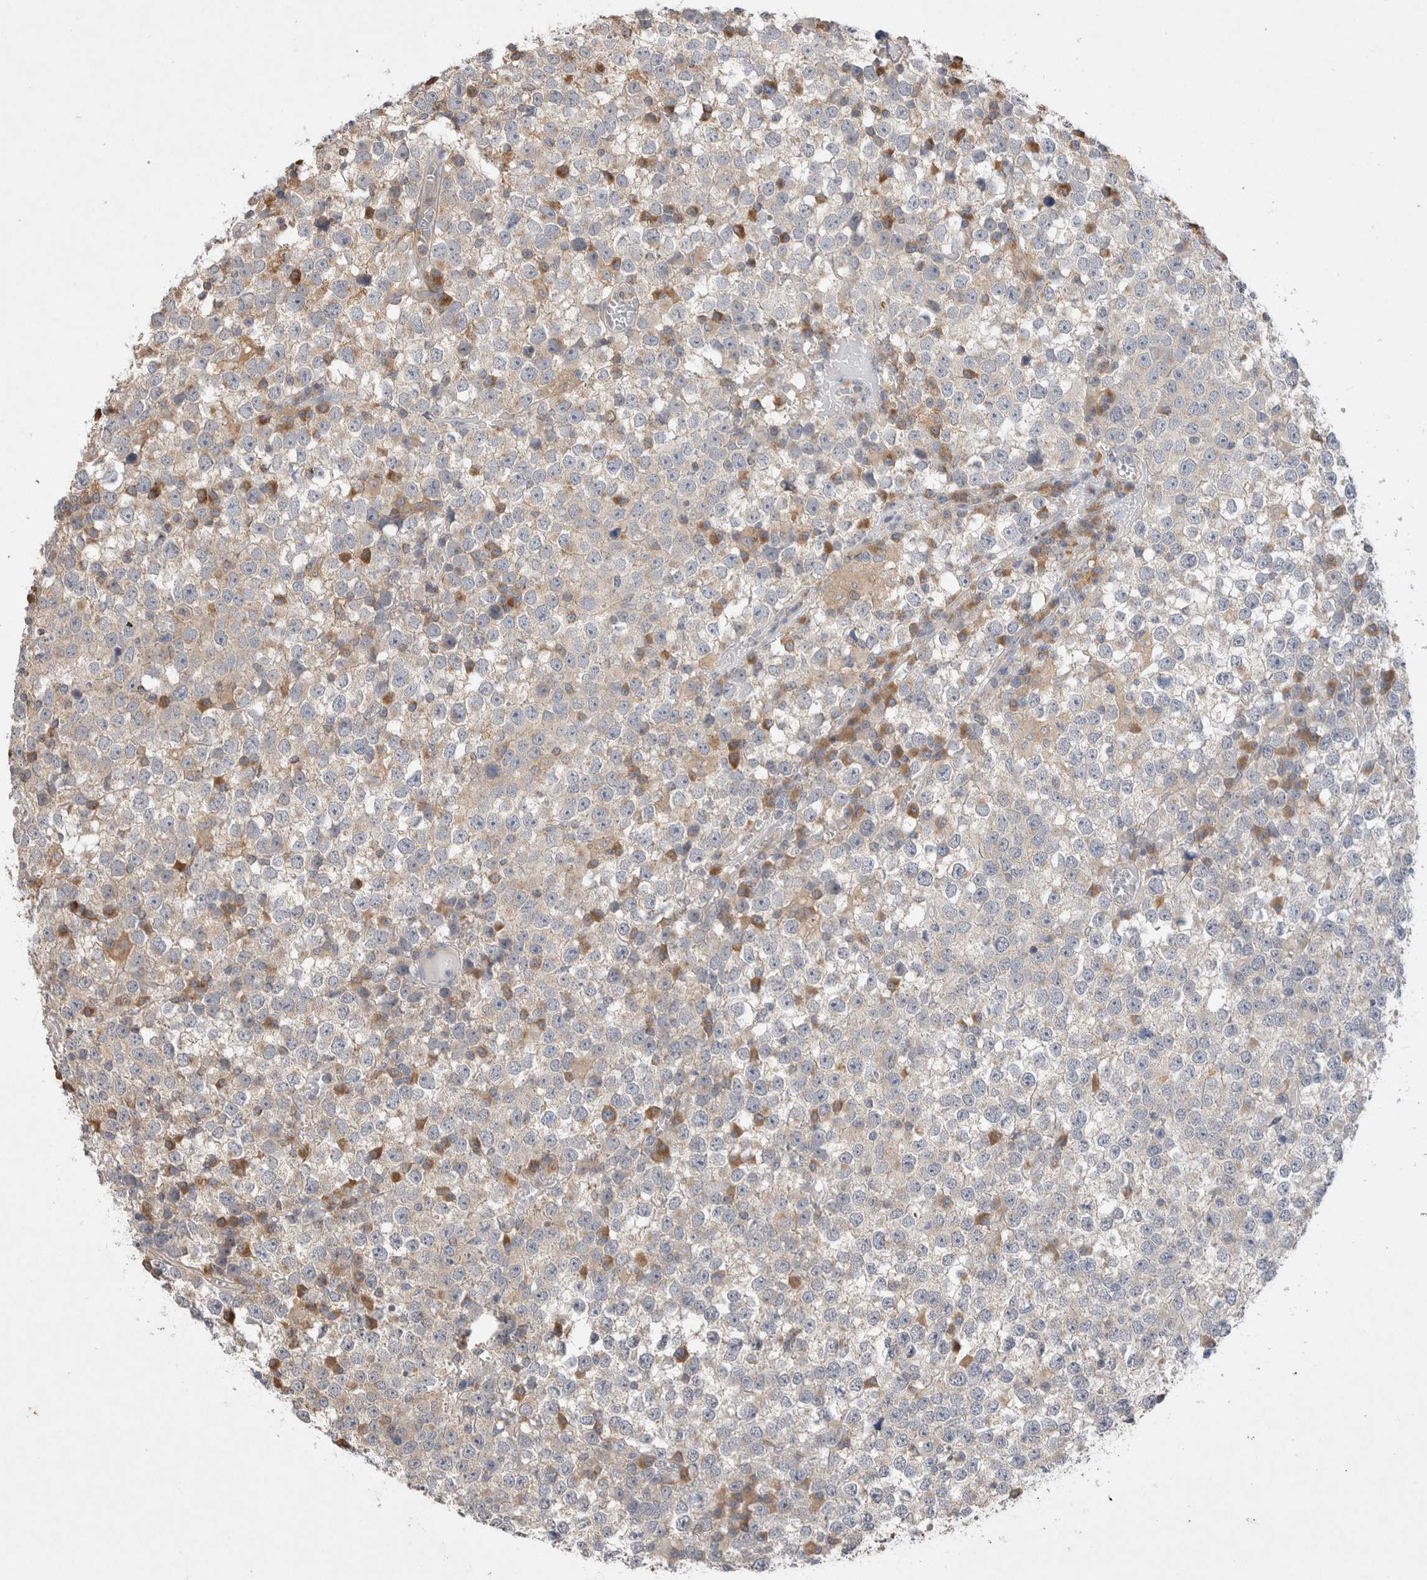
{"staining": {"intensity": "weak", "quantity": "25%-75%", "location": "cytoplasmic/membranous"}, "tissue": "testis cancer", "cell_type": "Tumor cells", "image_type": "cancer", "snomed": [{"axis": "morphology", "description": "Seminoma, NOS"}, {"axis": "topography", "description": "Testis"}], "caption": "Immunohistochemical staining of human testis cancer (seminoma) demonstrates low levels of weak cytoplasmic/membranous positivity in about 25%-75% of tumor cells.", "gene": "GAS1", "patient": {"sex": "male", "age": 65}}